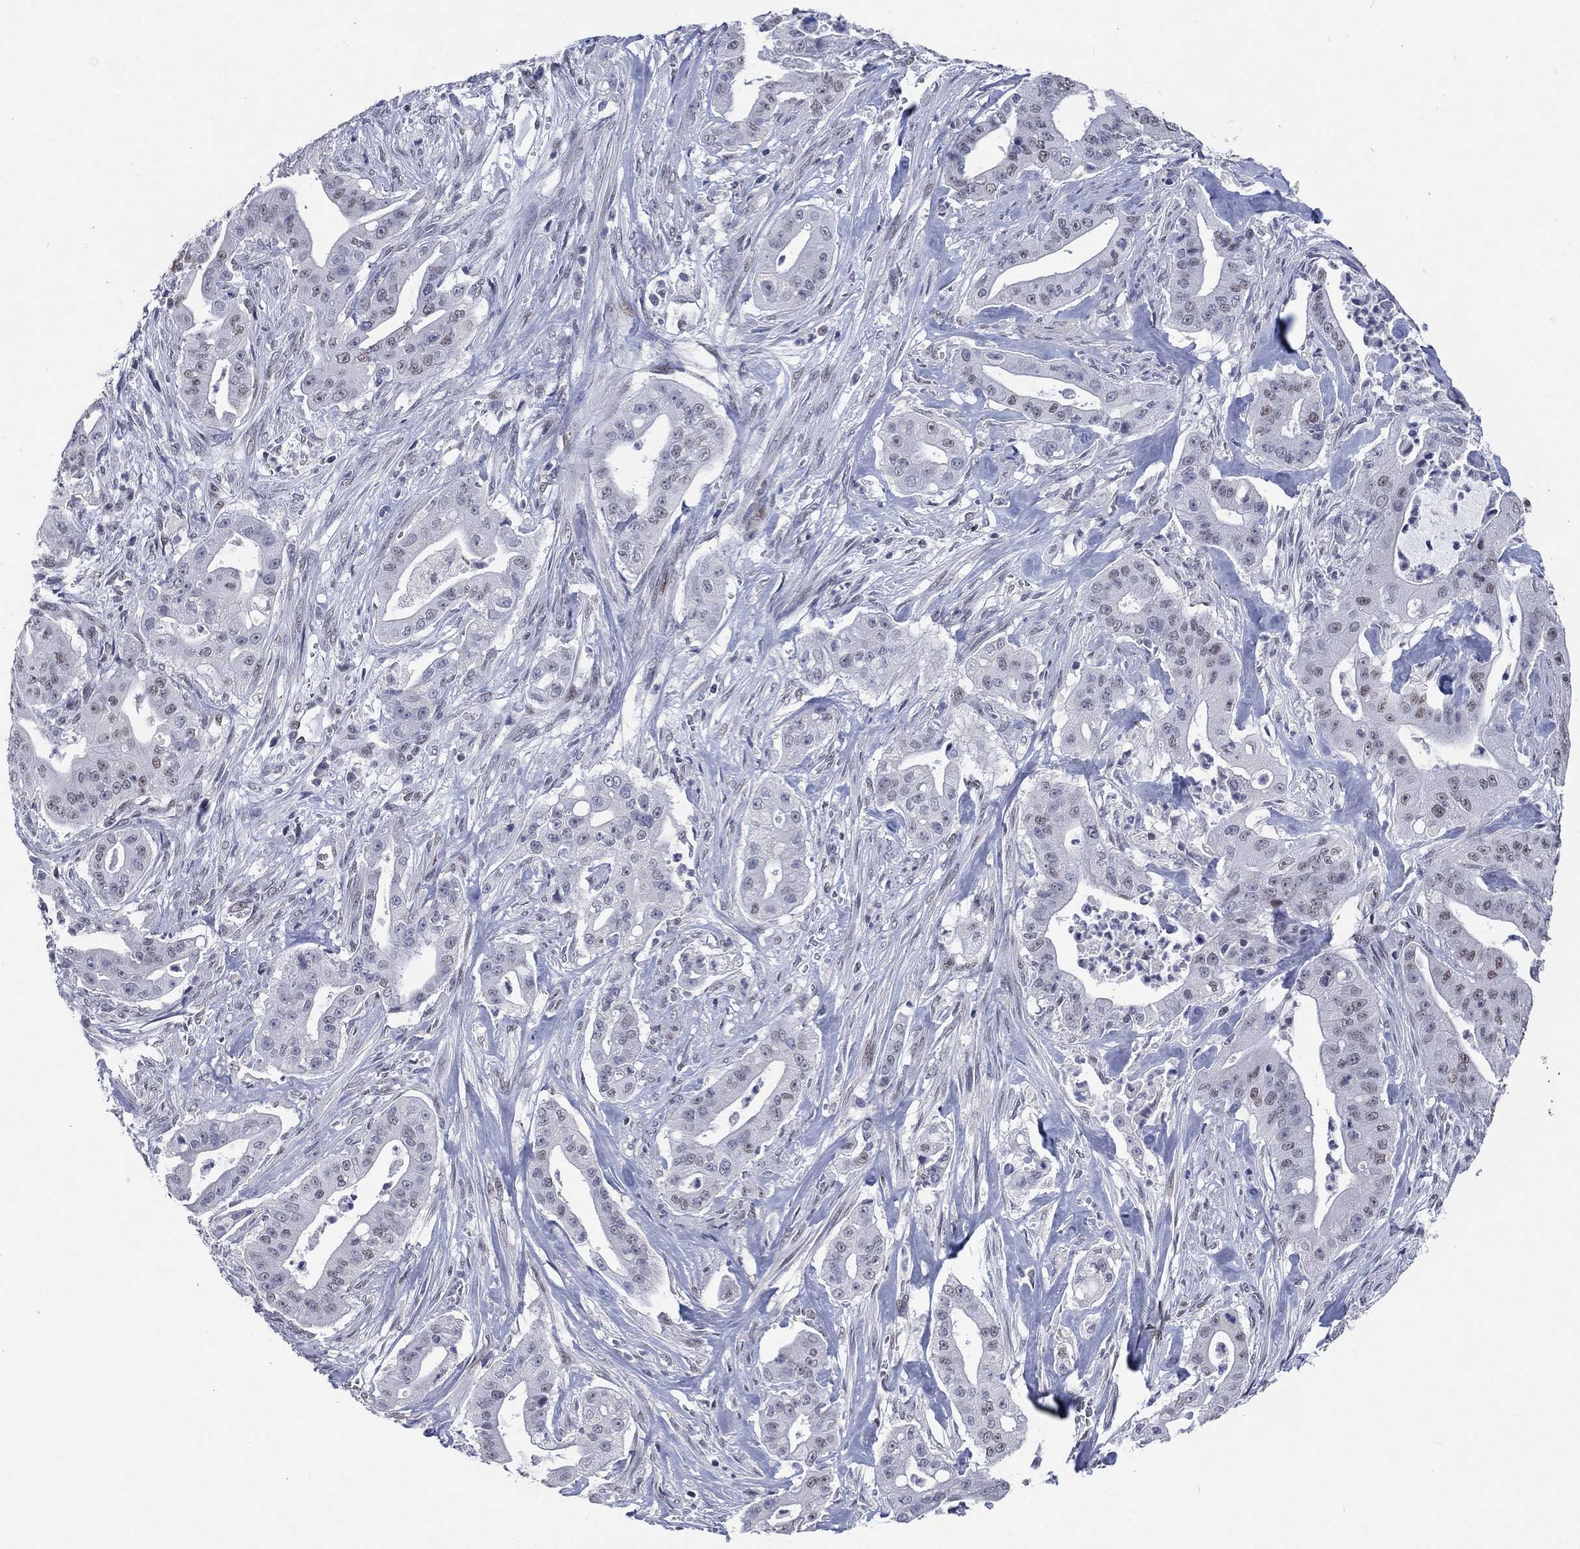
{"staining": {"intensity": "moderate", "quantity": "<25%", "location": "nuclear"}, "tissue": "pancreatic cancer", "cell_type": "Tumor cells", "image_type": "cancer", "snomed": [{"axis": "morphology", "description": "Normal tissue, NOS"}, {"axis": "morphology", "description": "Inflammation, NOS"}, {"axis": "morphology", "description": "Adenocarcinoma, NOS"}, {"axis": "topography", "description": "Pancreas"}], "caption": "Immunohistochemical staining of pancreatic adenocarcinoma demonstrates moderate nuclear protein positivity in approximately <25% of tumor cells.", "gene": "HCFC1", "patient": {"sex": "male", "age": 57}}